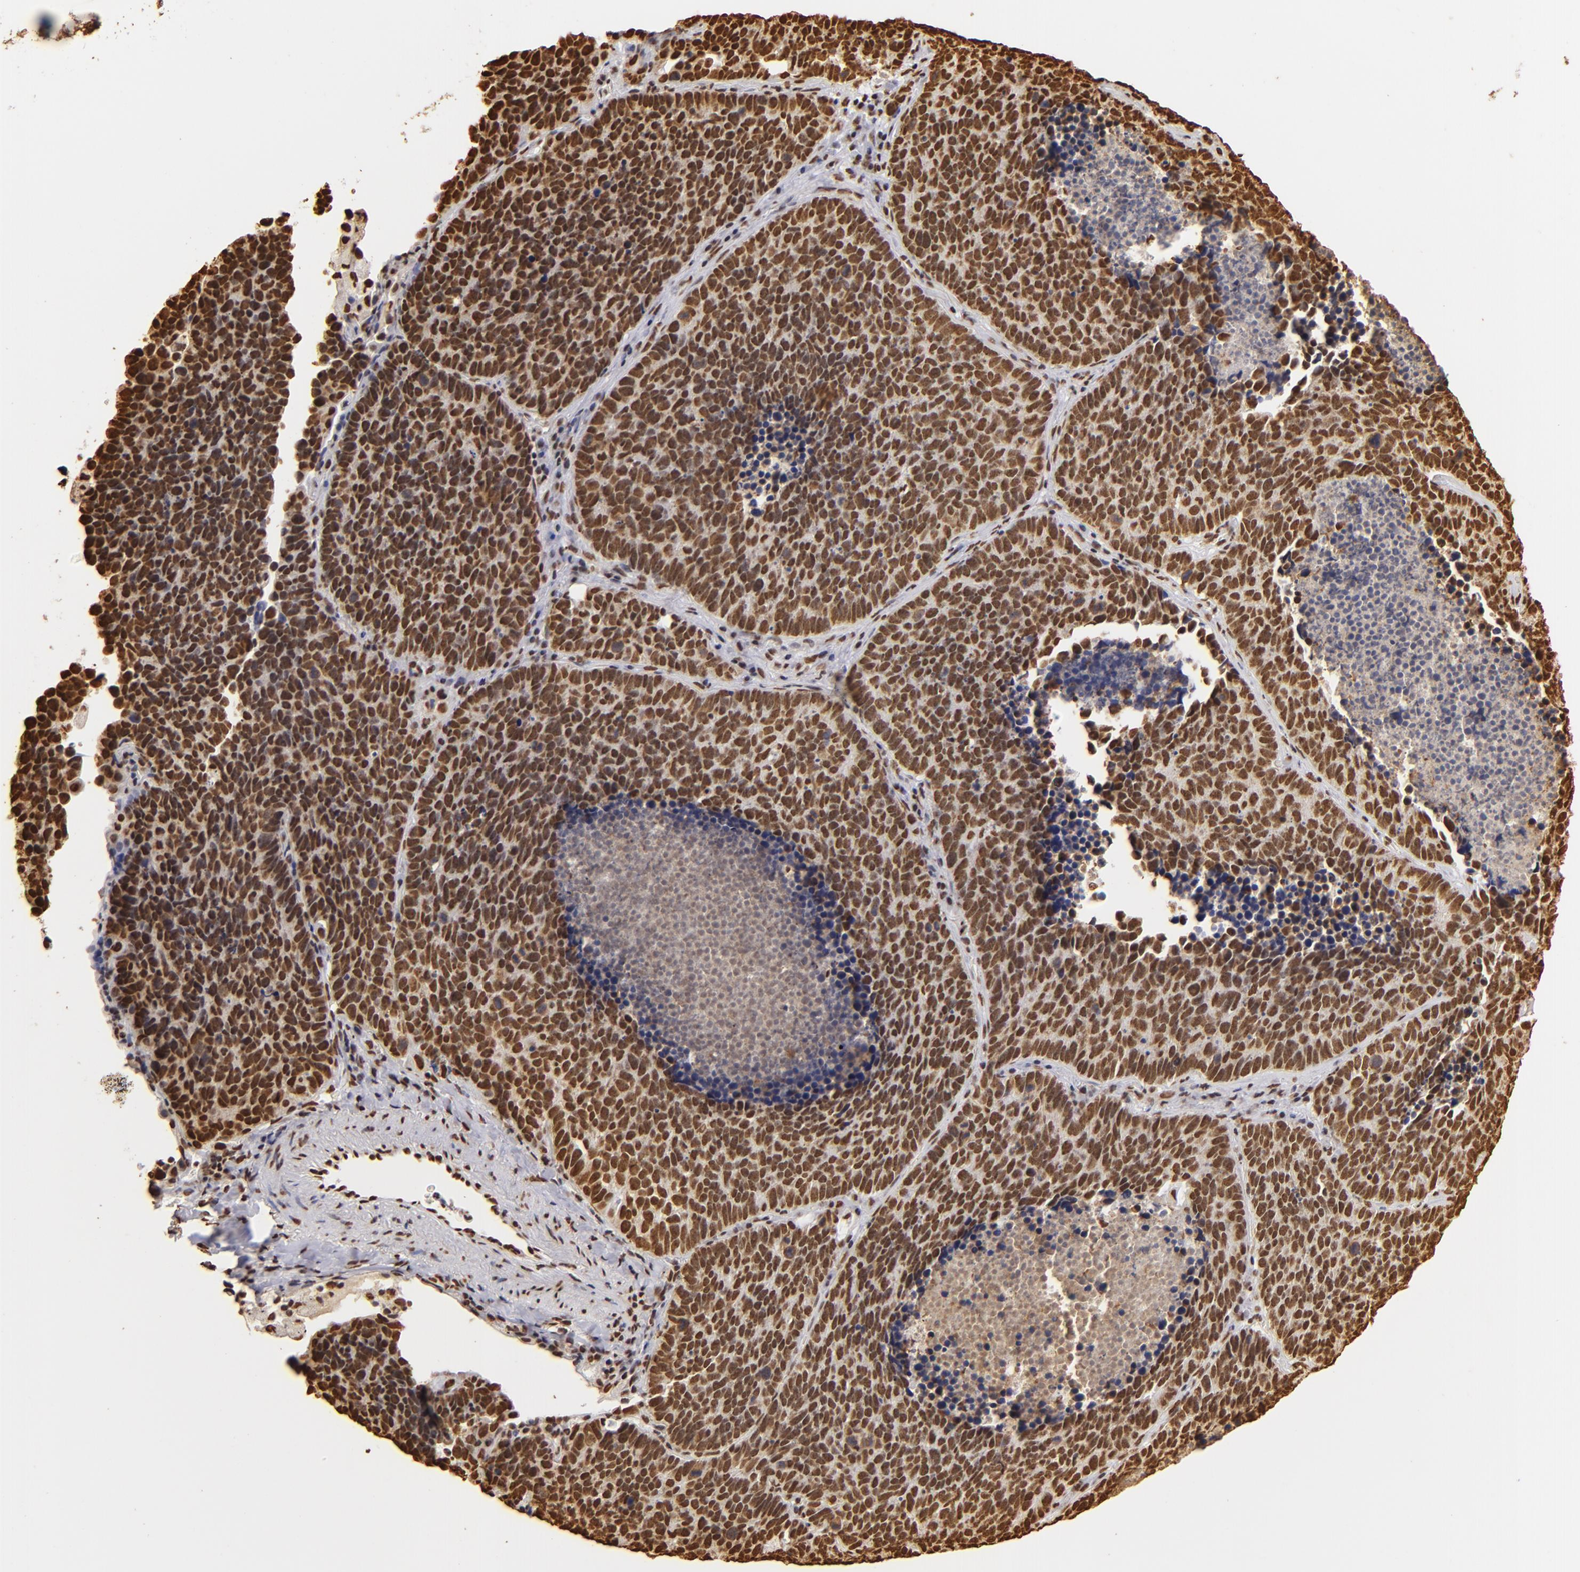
{"staining": {"intensity": "strong", "quantity": ">75%", "location": "nuclear"}, "tissue": "lung cancer", "cell_type": "Tumor cells", "image_type": "cancer", "snomed": [{"axis": "morphology", "description": "Neoplasm, malignant, NOS"}, {"axis": "topography", "description": "Lung"}], "caption": "Approximately >75% of tumor cells in malignant neoplasm (lung) exhibit strong nuclear protein expression as visualized by brown immunohistochemical staining.", "gene": "ILF3", "patient": {"sex": "female", "age": 75}}